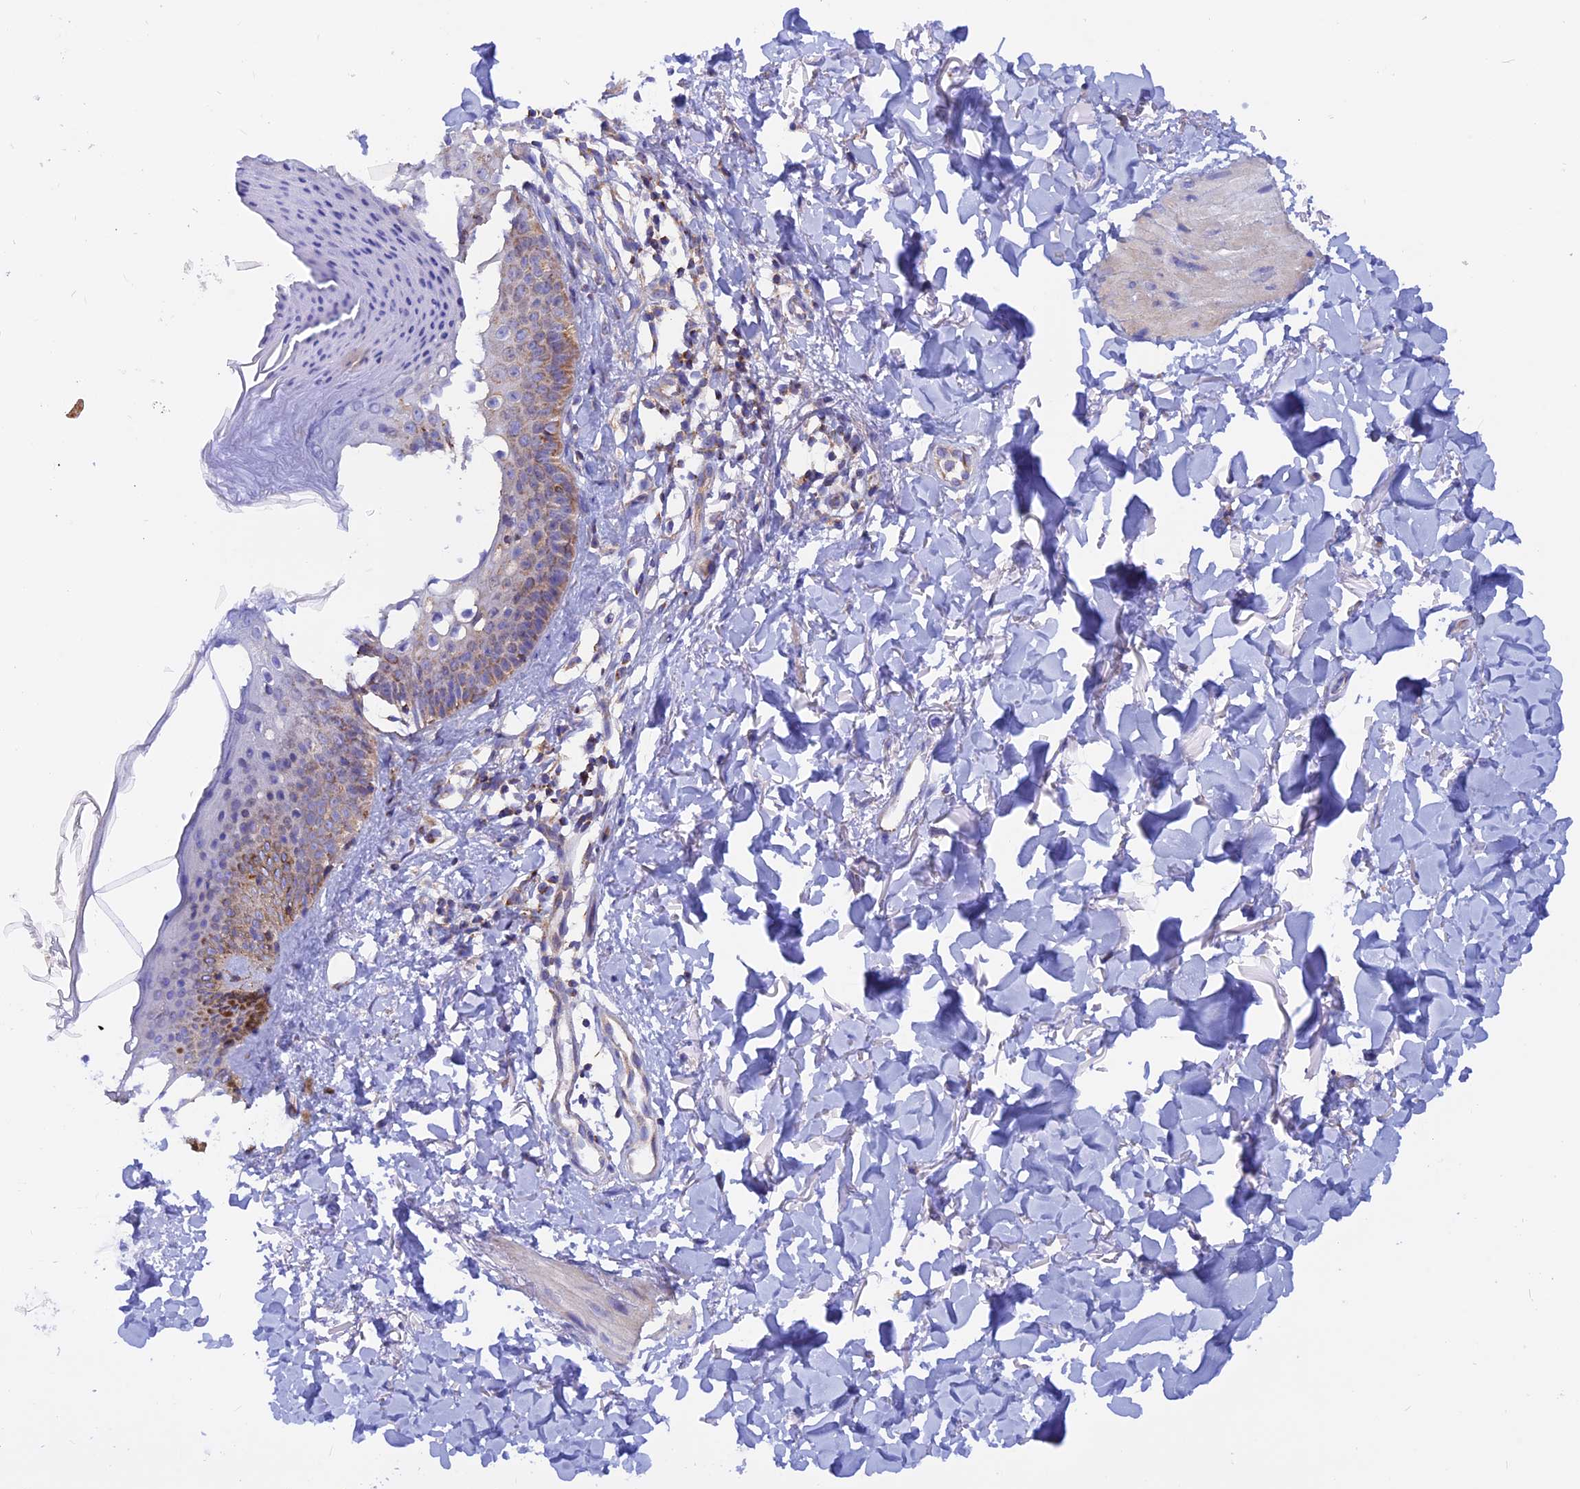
{"staining": {"intensity": "moderate", "quantity": ">75%", "location": "cytoplasmic/membranous"}, "tissue": "skin", "cell_type": "Fibroblasts", "image_type": "normal", "snomed": [{"axis": "morphology", "description": "Normal tissue, NOS"}, {"axis": "topography", "description": "Skin"}], "caption": "This histopathology image demonstrates unremarkable skin stained with immunohistochemistry to label a protein in brown. The cytoplasmic/membranous of fibroblasts show moderate positivity for the protein. Nuclei are counter-stained blue.", "gene": "GCDH", "patient": {"sex": "female", "age": 58}}